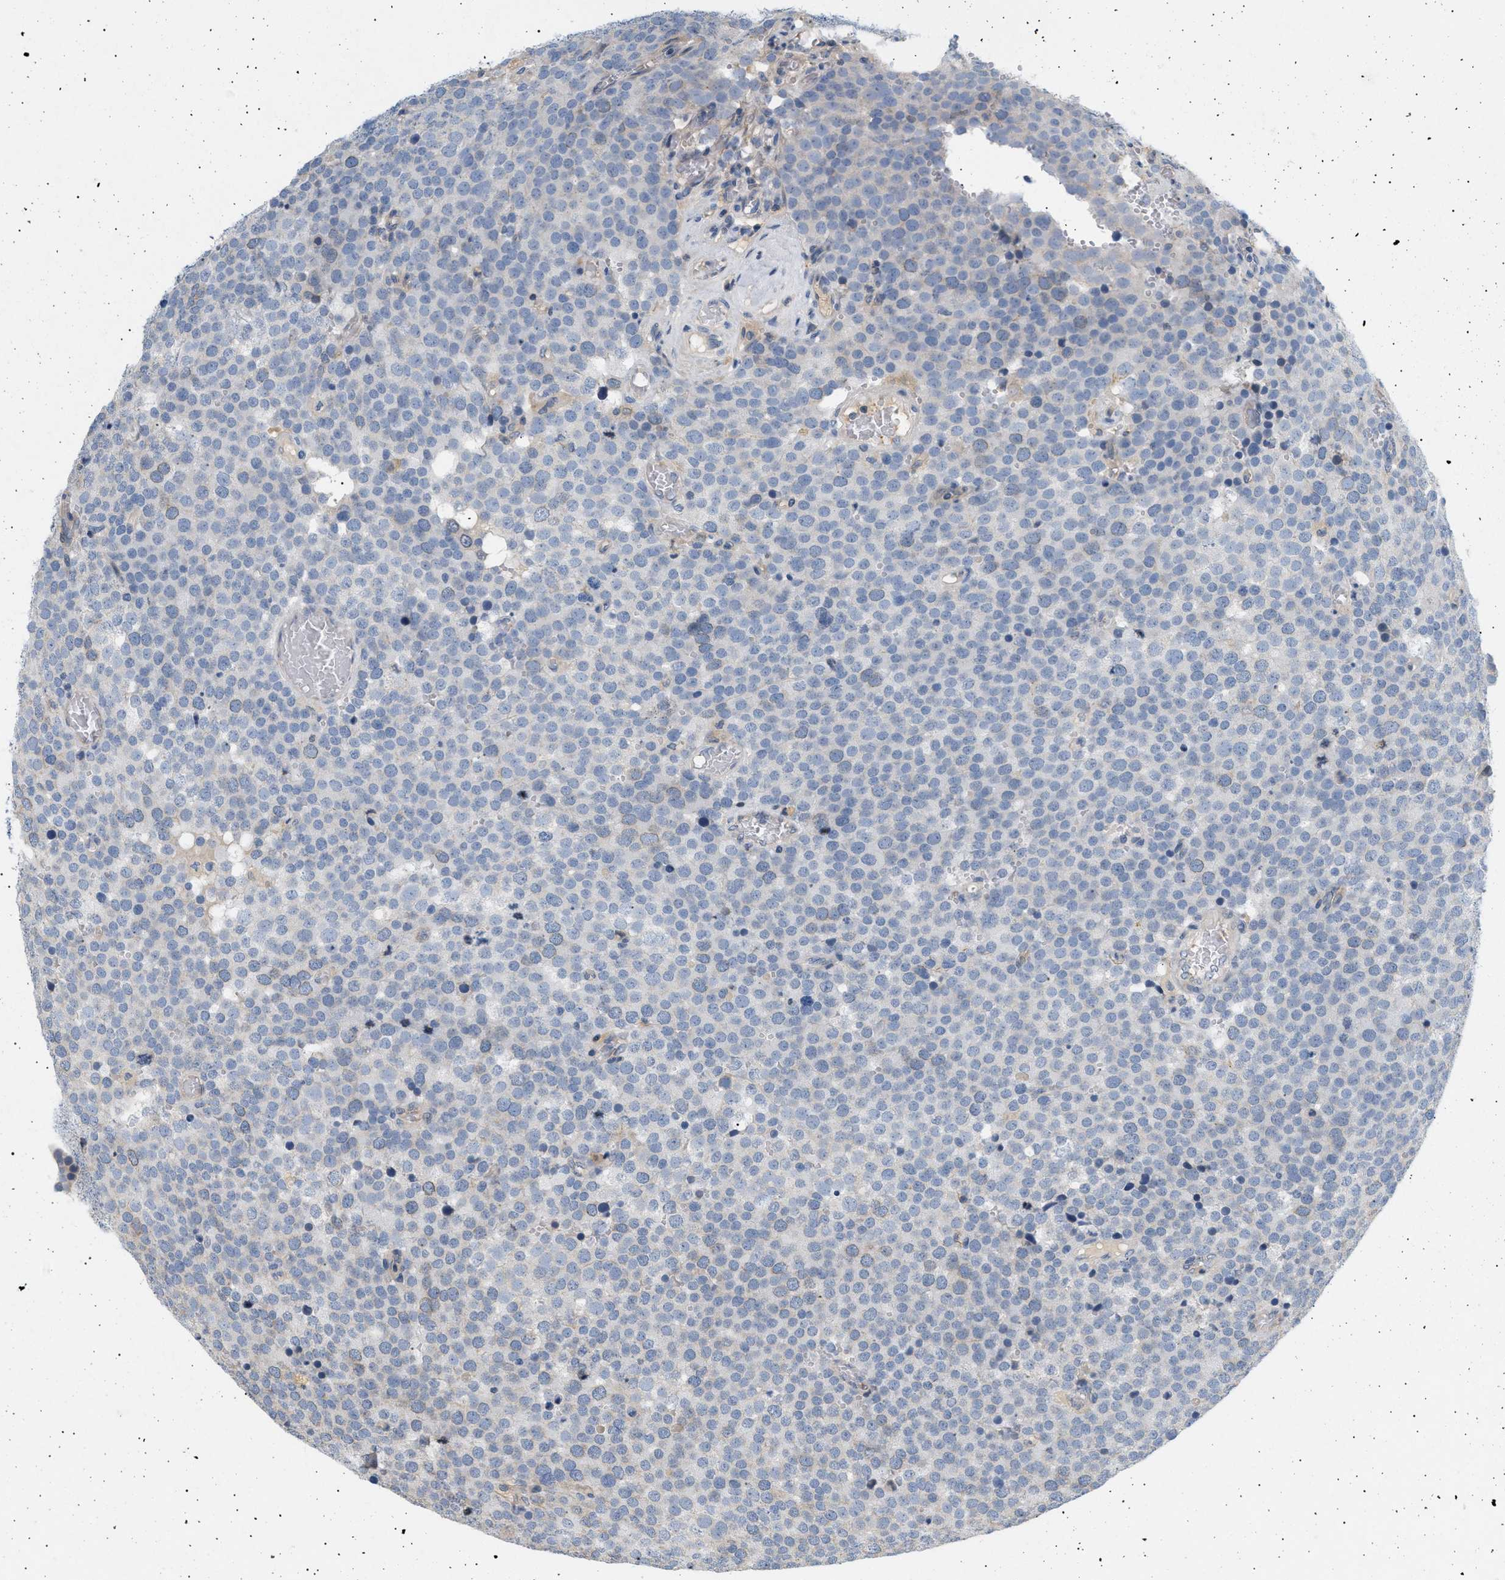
{"staining": {"intensity": "negative", "quantity": "none", "location": "none"}, "tissue": "testis cancer", "cell_type": "Tumor cells", "image_type": "cancer", "snomed": [{"axis": "morphology", "description": "Normal tissue, NOS"}, {"axis": "morphology", "description": "Seminoma, NOS"}, {"axis": "topography", "description": "Testis"}], "caption": "Testis seminoma was stained to show a protein in brown. There is no significant positivity in tumor cells.", "gene": "FARS2", "patient": {"sex": "male", "age": 71}}